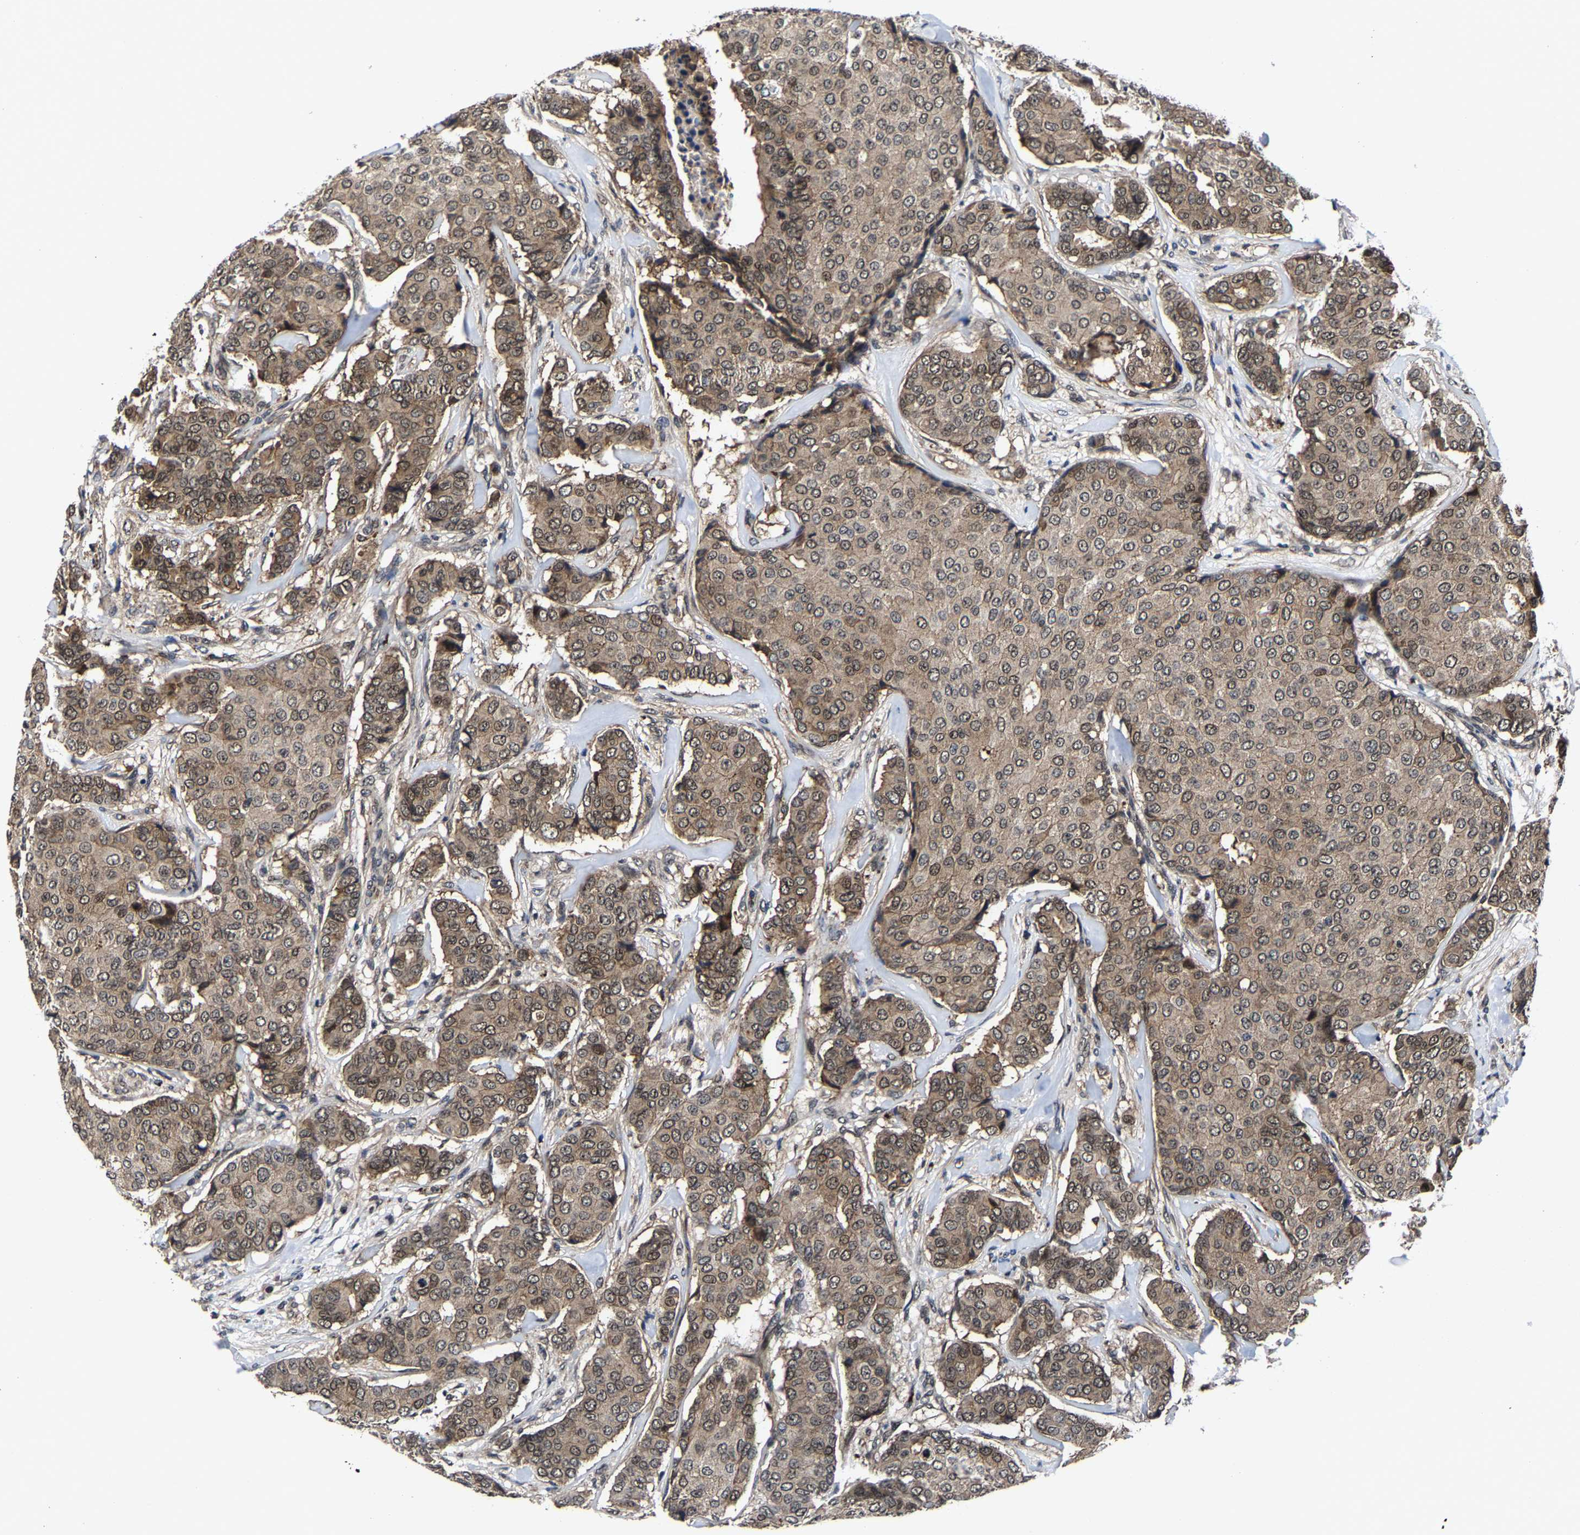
{"staining": {"intensity": "moderate", "quantity": ">75%", "location": "cytoplasmic/membranous,nuclear"}, "tissue": "breast cancer", "cell_type": "Tumor cells", "image_type": "cancer", "snomed": [{"axis": "morphology", "description": "Duct carcinoma"}, {"axis": "topography", "description": "Breast"}], "caption": "A micrograph showing moderate cytoplasmic/membranous and nuclear positivity in approximately >75% of tumor cells in intraductal carcinoma (breast), as visualized by brown immunohistochemical staining.", "gene": "ZCCHC7", "patient": {"sex": "female", "age": 75}}